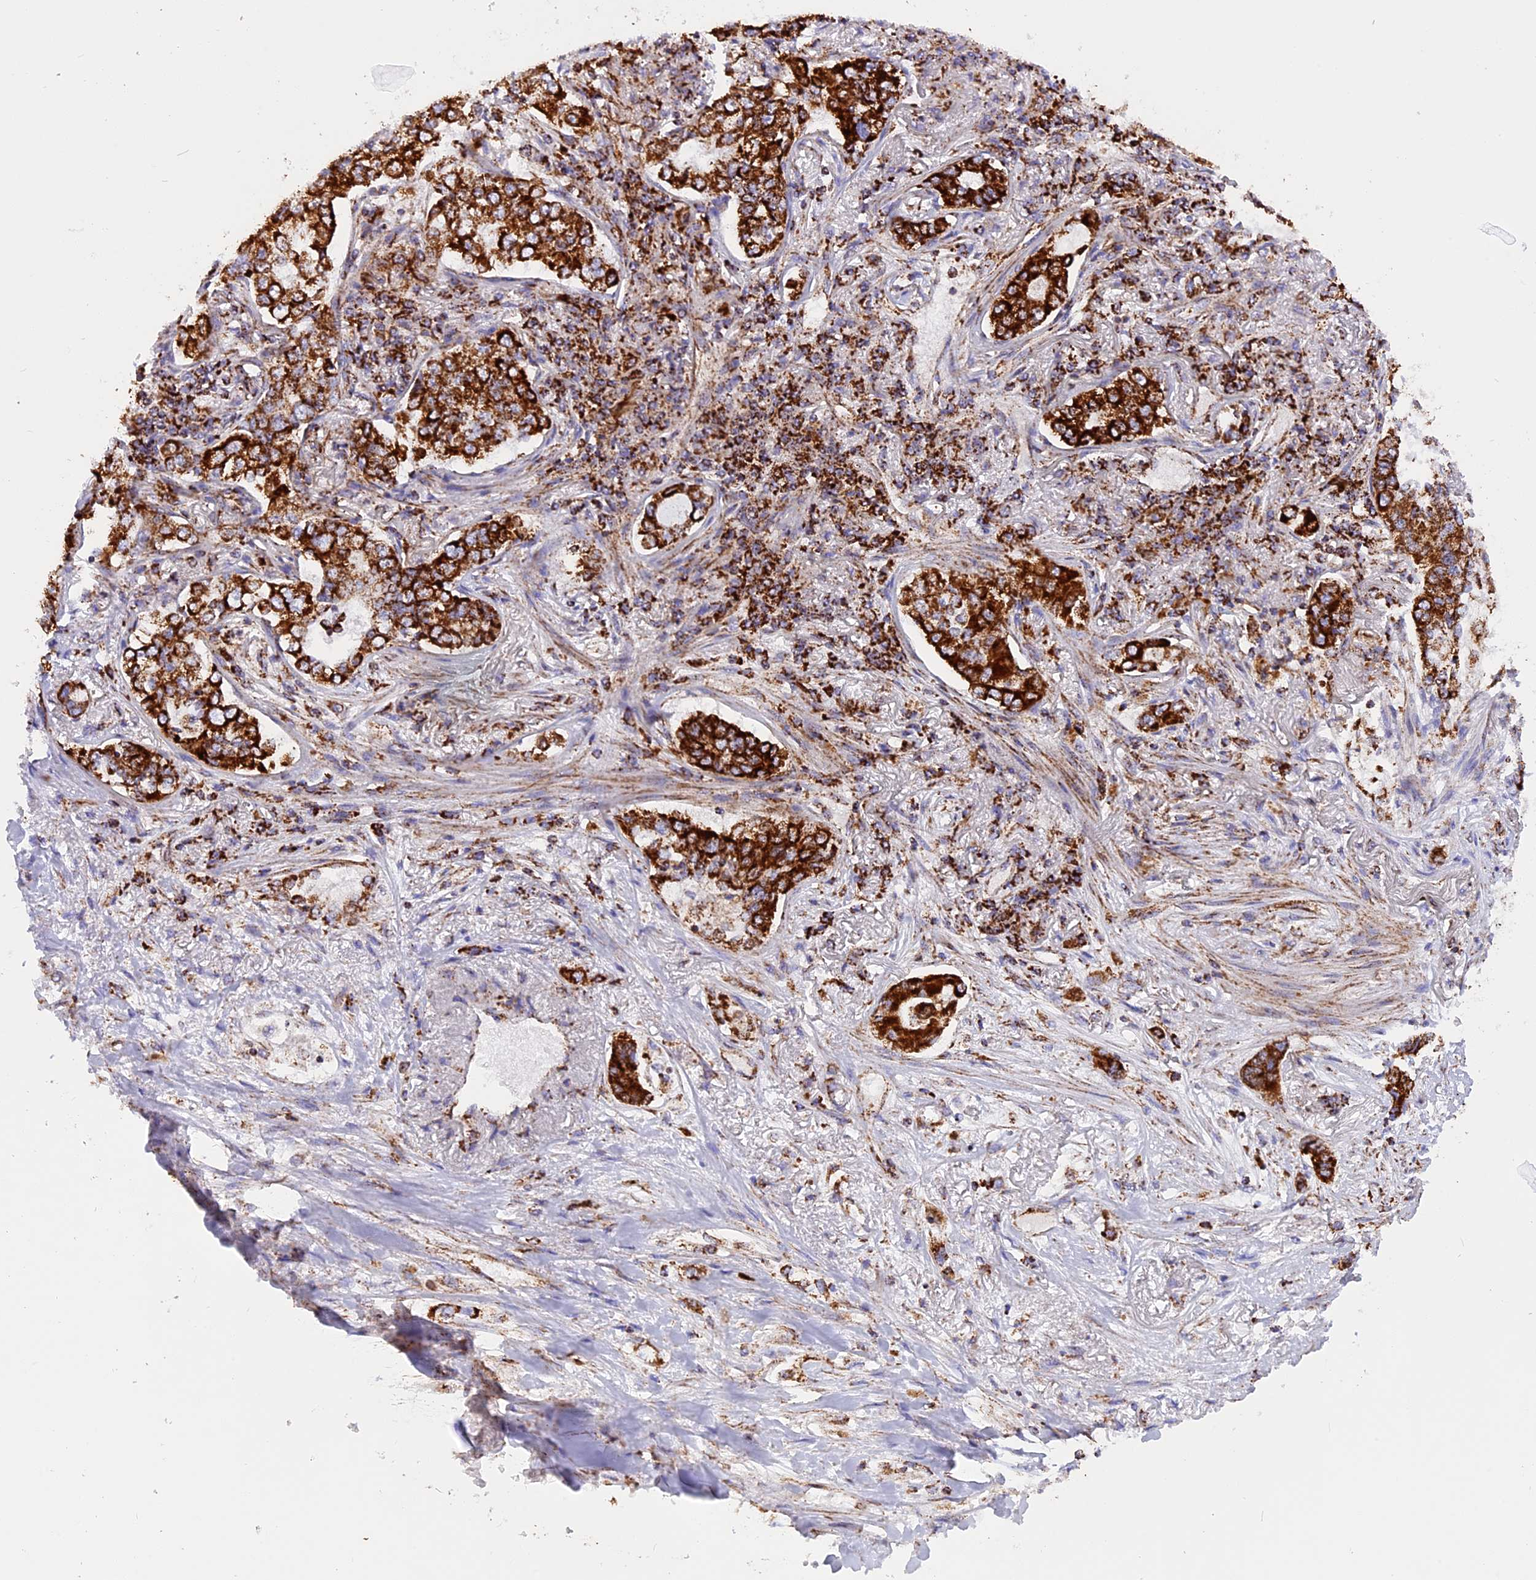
{"staining": {"intensity": "strong", "quantity": ">75%", "location": "cytoplasmic/membranous"}, "tissue": "lung cancer", "cell_type": "Tumor cells", "image_type": "cancer", "snomed": [{"axis": "morphology", "description": "Adenocarcinoma, NOS"}, {"axis": "topography", "description": "Lung"}], "caption": "The image reveals staining of lung cancer (adenocarcinoma), revealing strong cytoplasmic/membranous protein expression (brown color) within tumor cells.", "gene": "UQCRB", "patient": {"sex": "male", "age": 49}}